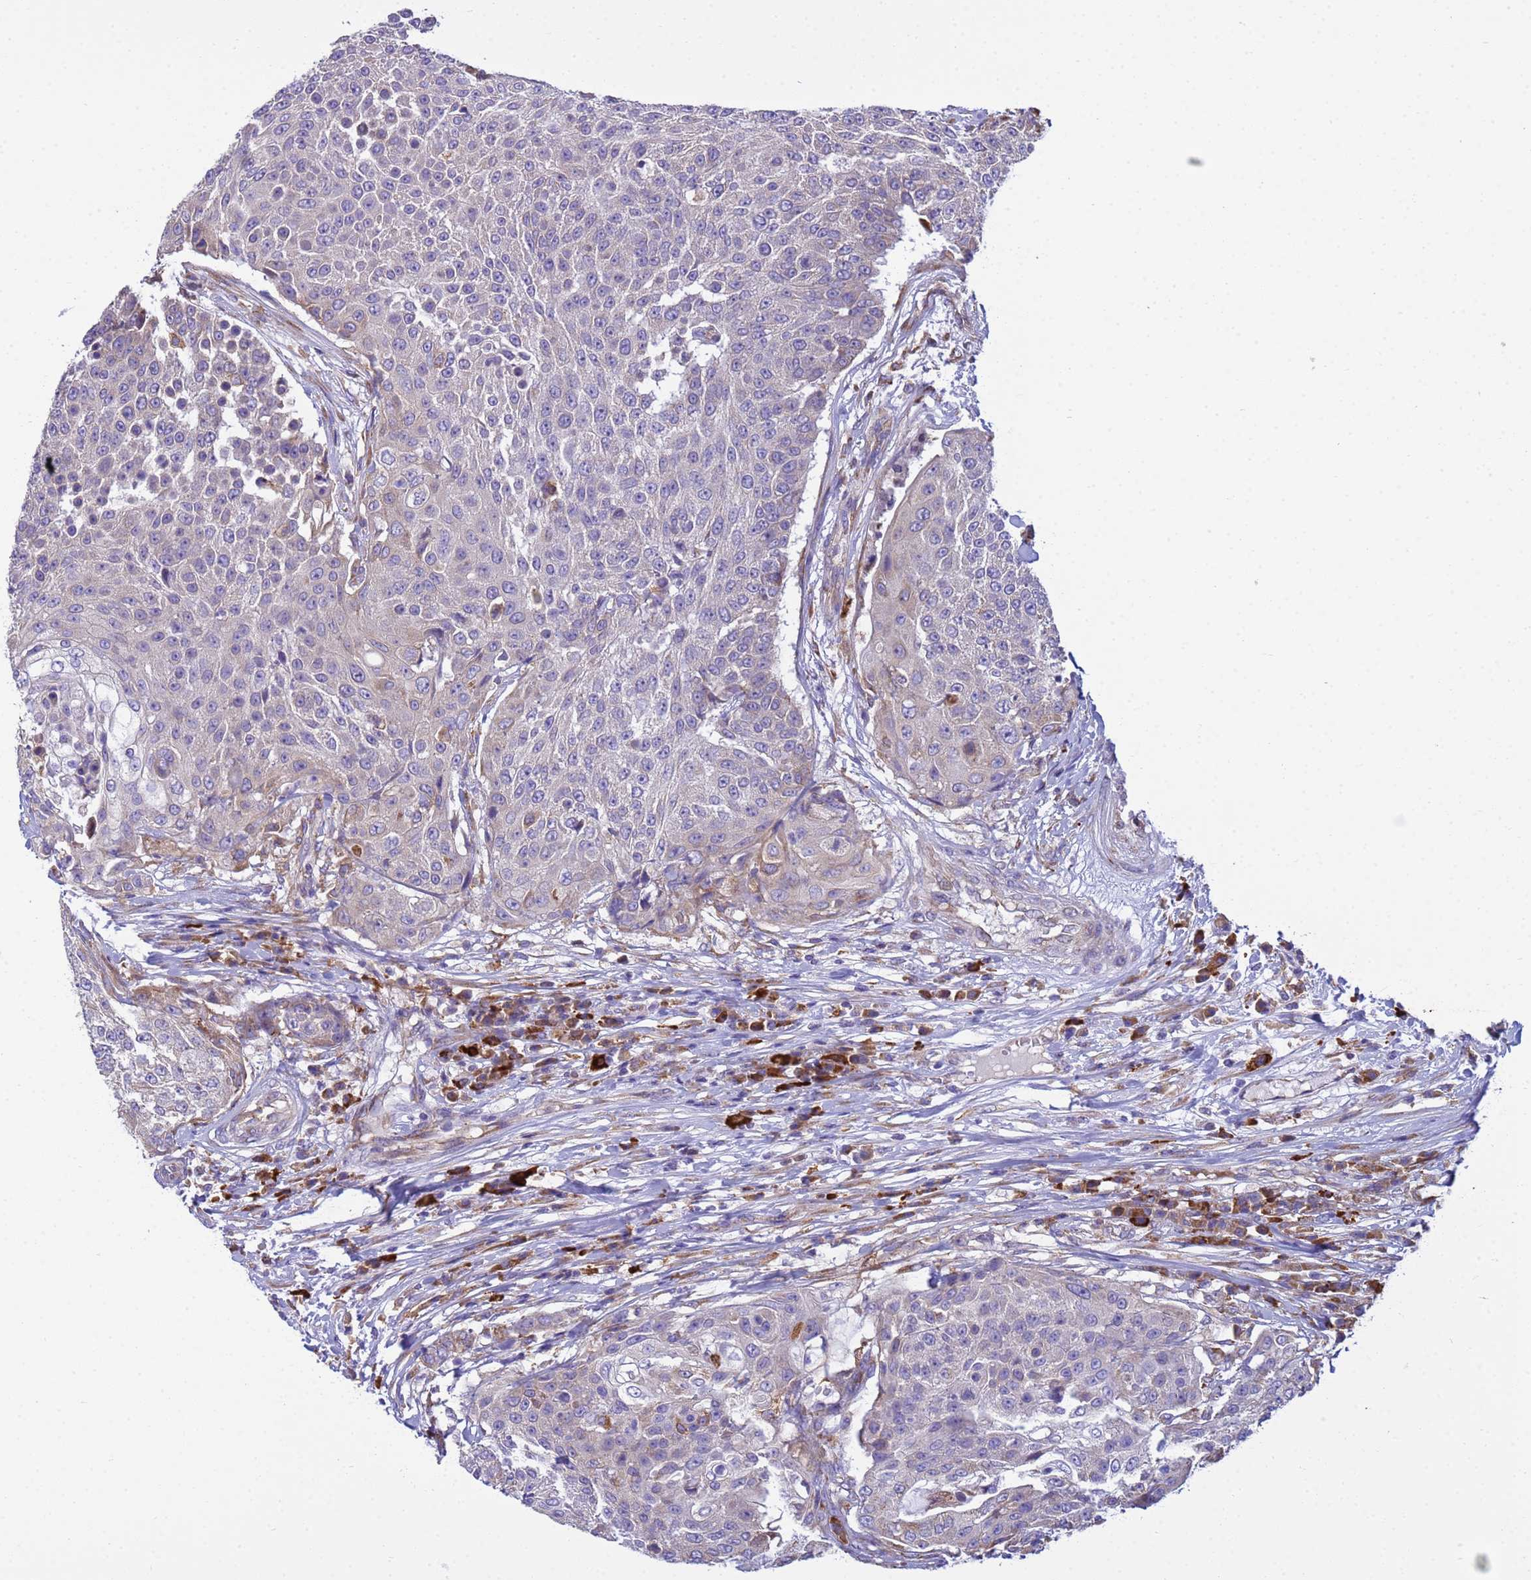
{"staining": {"intensity": "weak", "quantity": "<25%", "location": "cytoplasmic/membranous"}, "tissue": "urothelial cancer", "cell_type": "Tumor cells", "image_type": "cancer", "snomed": [{"axis": "morphology", "description": "Urothelial carcinoma, High grade"}, {"axis": "topography", "description": "Urinary bladder"}], "caption": "IHC micrograph of neoplastic tissue: human high-grade urothelial carcinoma stained with DAB (3,3'-diaminobenzidine) displays no significant protein expression in tumor cells.", "gene": "THAP5", "patient": {"sex": "female", "age": 63}}